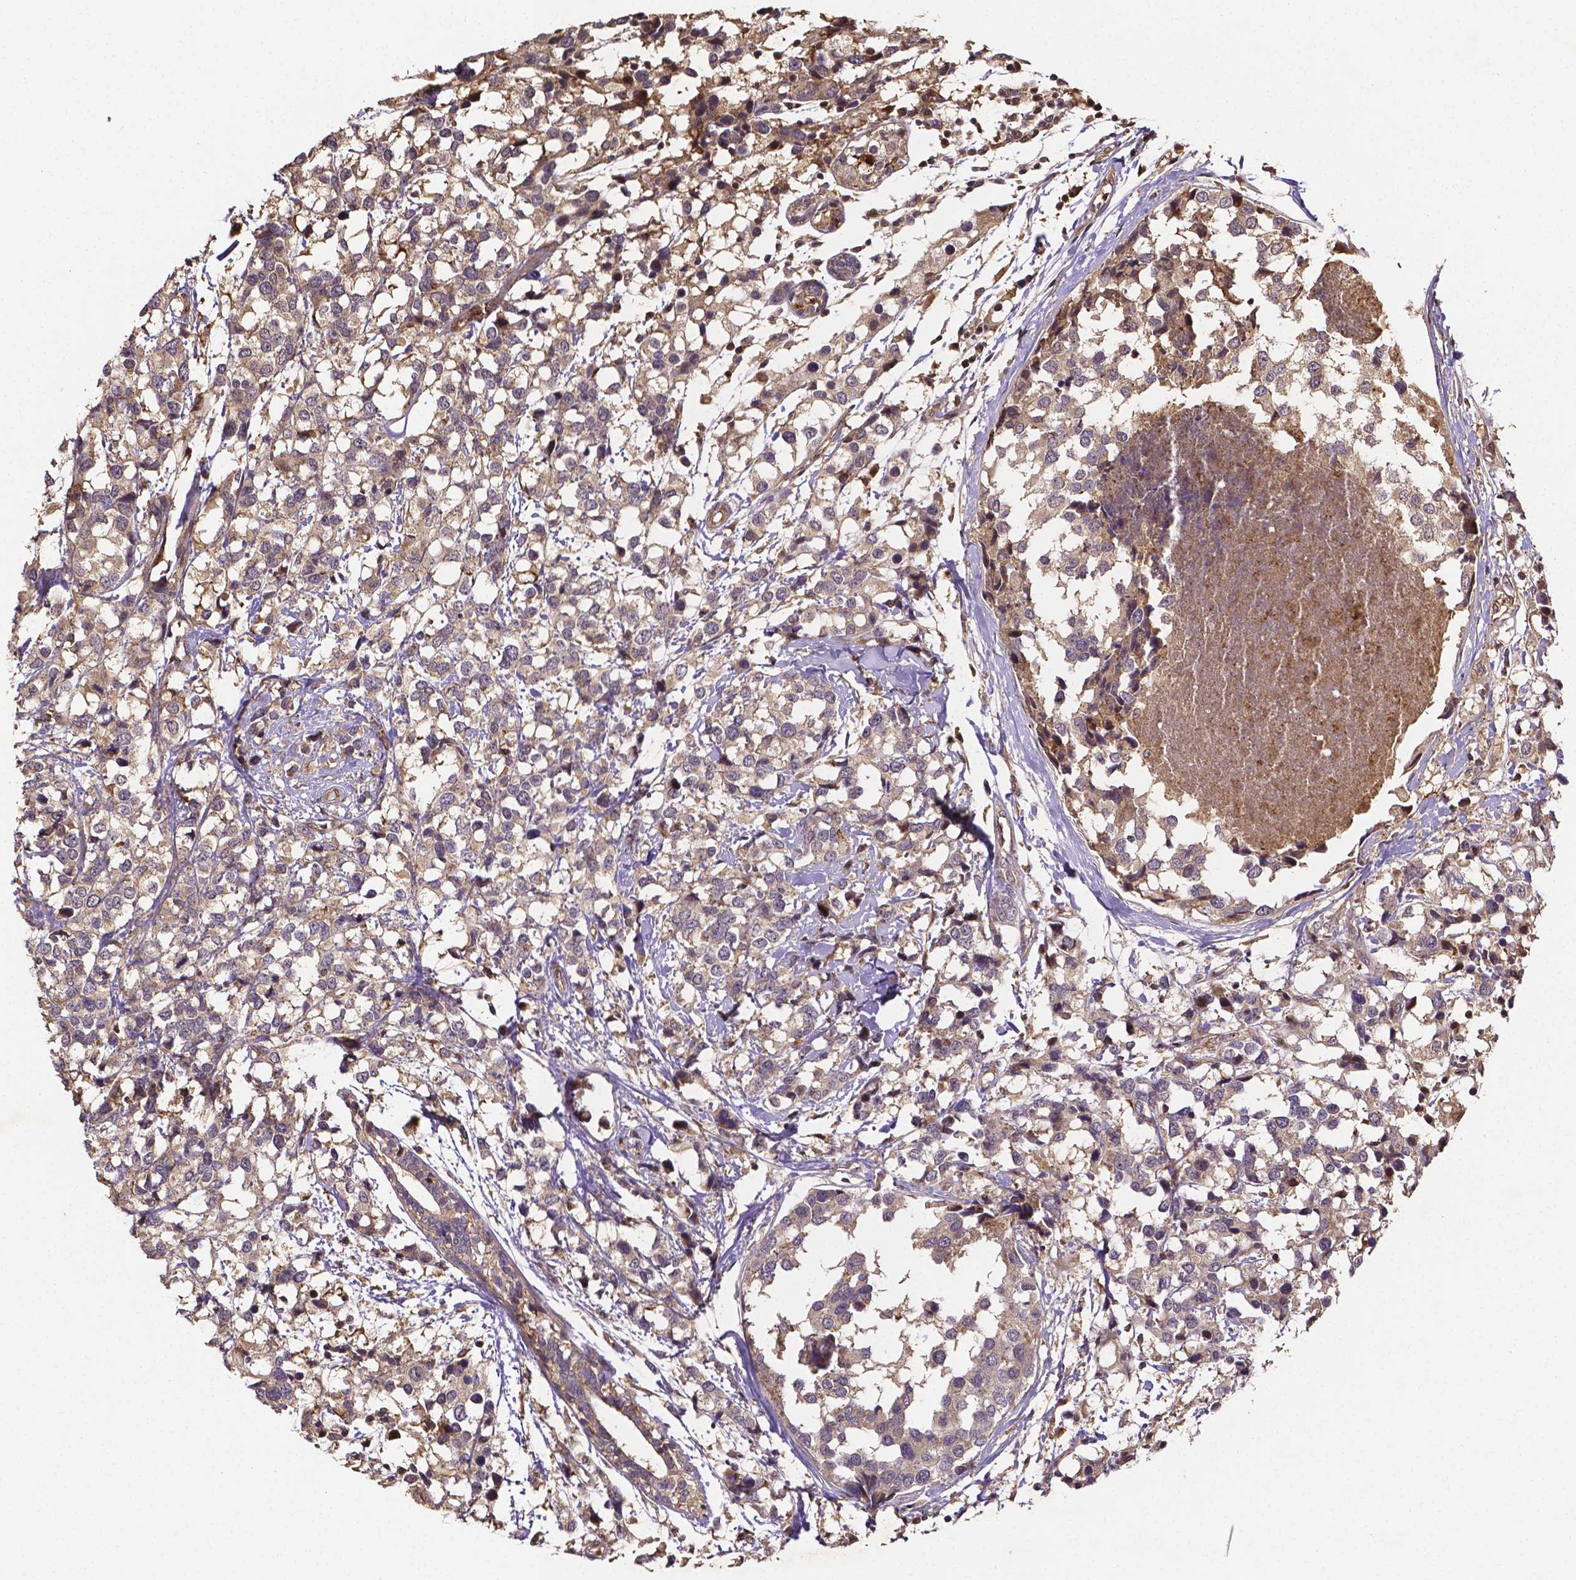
{"staining": {"intensity": "weak", "quantity": ">75%", "location": "cytoplasmic/membranous"}, "tissue": "breast cancer", "cell_type": "Tumor cells", "image_type": "cancer", "snomed": [{"axis": "morphology", "description": "Lobular carcinoma"}, {"axis": "topography", "description": "Breast"}], "caption": "Weak cytoplasmic/membranous positivity is appreciated in approximately >75% of tumor cells in breast cancer (lobular carcinoma). The staining was performed using DAB, with brown indicating positive protein expression. Nuclei are stained blue with hematoxylin.", "gene": "RNF123", "patient": {"sex": "female", "age": 59}}